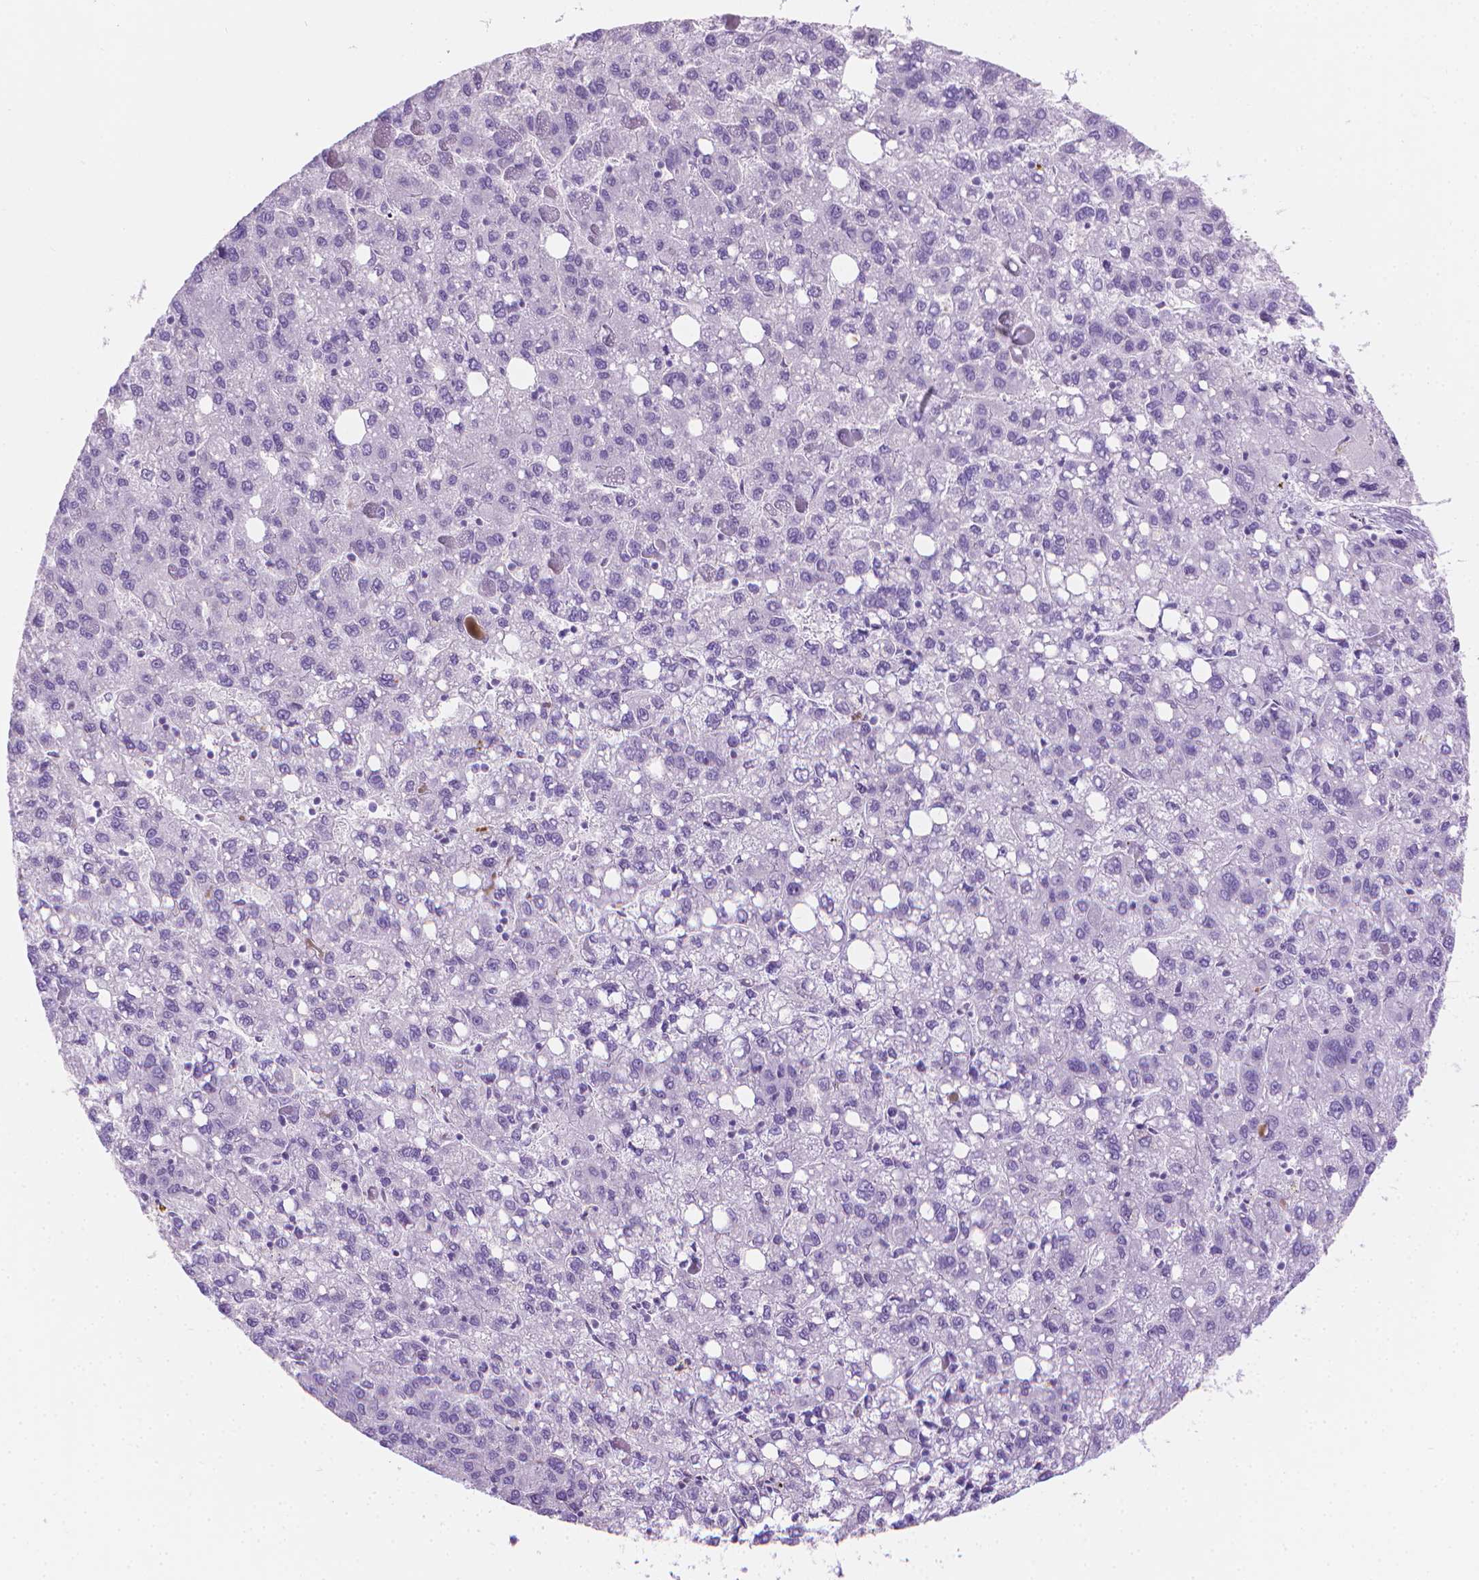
{"staining": {"intensity": "negative", "quantity": "none", "location": "none"}, "tissue": "liver cancer", "cell_type": "Tumor cells", "image_type": "cancer", "snomed": [{"axis": "morphology", "description": "Carcinoma, Hepatocellular, NOS"}, {"axis": "topography", "description": "Liver"}], "caption": "Immunohistochemical staining of hepatocellular carcinoma (liver) exhibits no significant staining in tumor cells.", "gene": "CFAP52", "patient": {"sex": "female", "age": 82}}